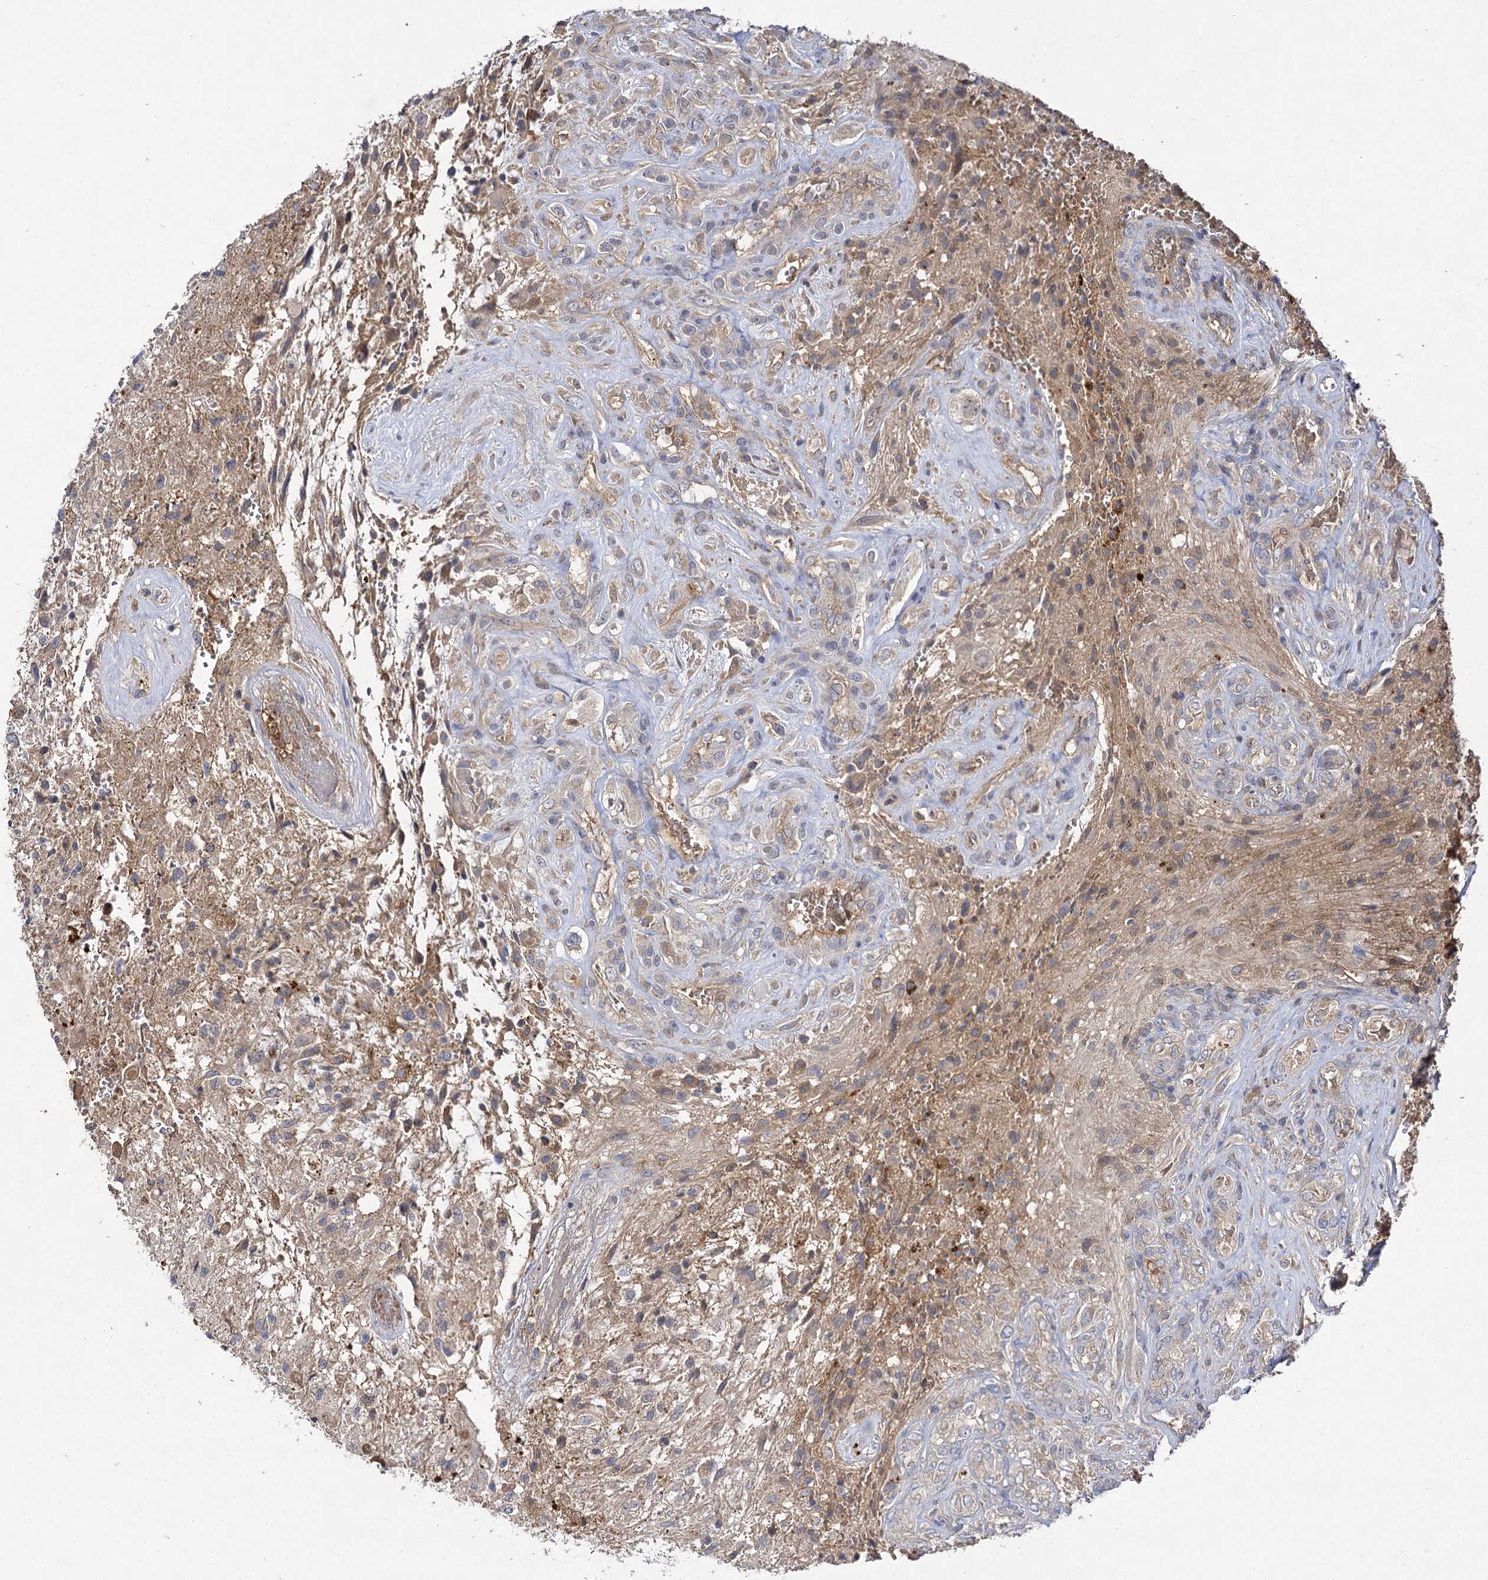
{"staining": {"intensity": "weak", "quantity": "<25%", "location": "cytoplasmic/membranous"}, "tissue": "glioma", "cell_type": "Tumor cells", "image_type": "cancer", "snomed": [{"axis": "morphology", "description": "Glioma, malignant, High grade"}, {"axis": "topography", "description": "Brain"}], "caption": "Protein analysis of glioma exhibits no significant staining in tumor cells. Nuclei are stained in blue.", "gene": "USP50", "patient": {"sex": "male", "age": 56}}